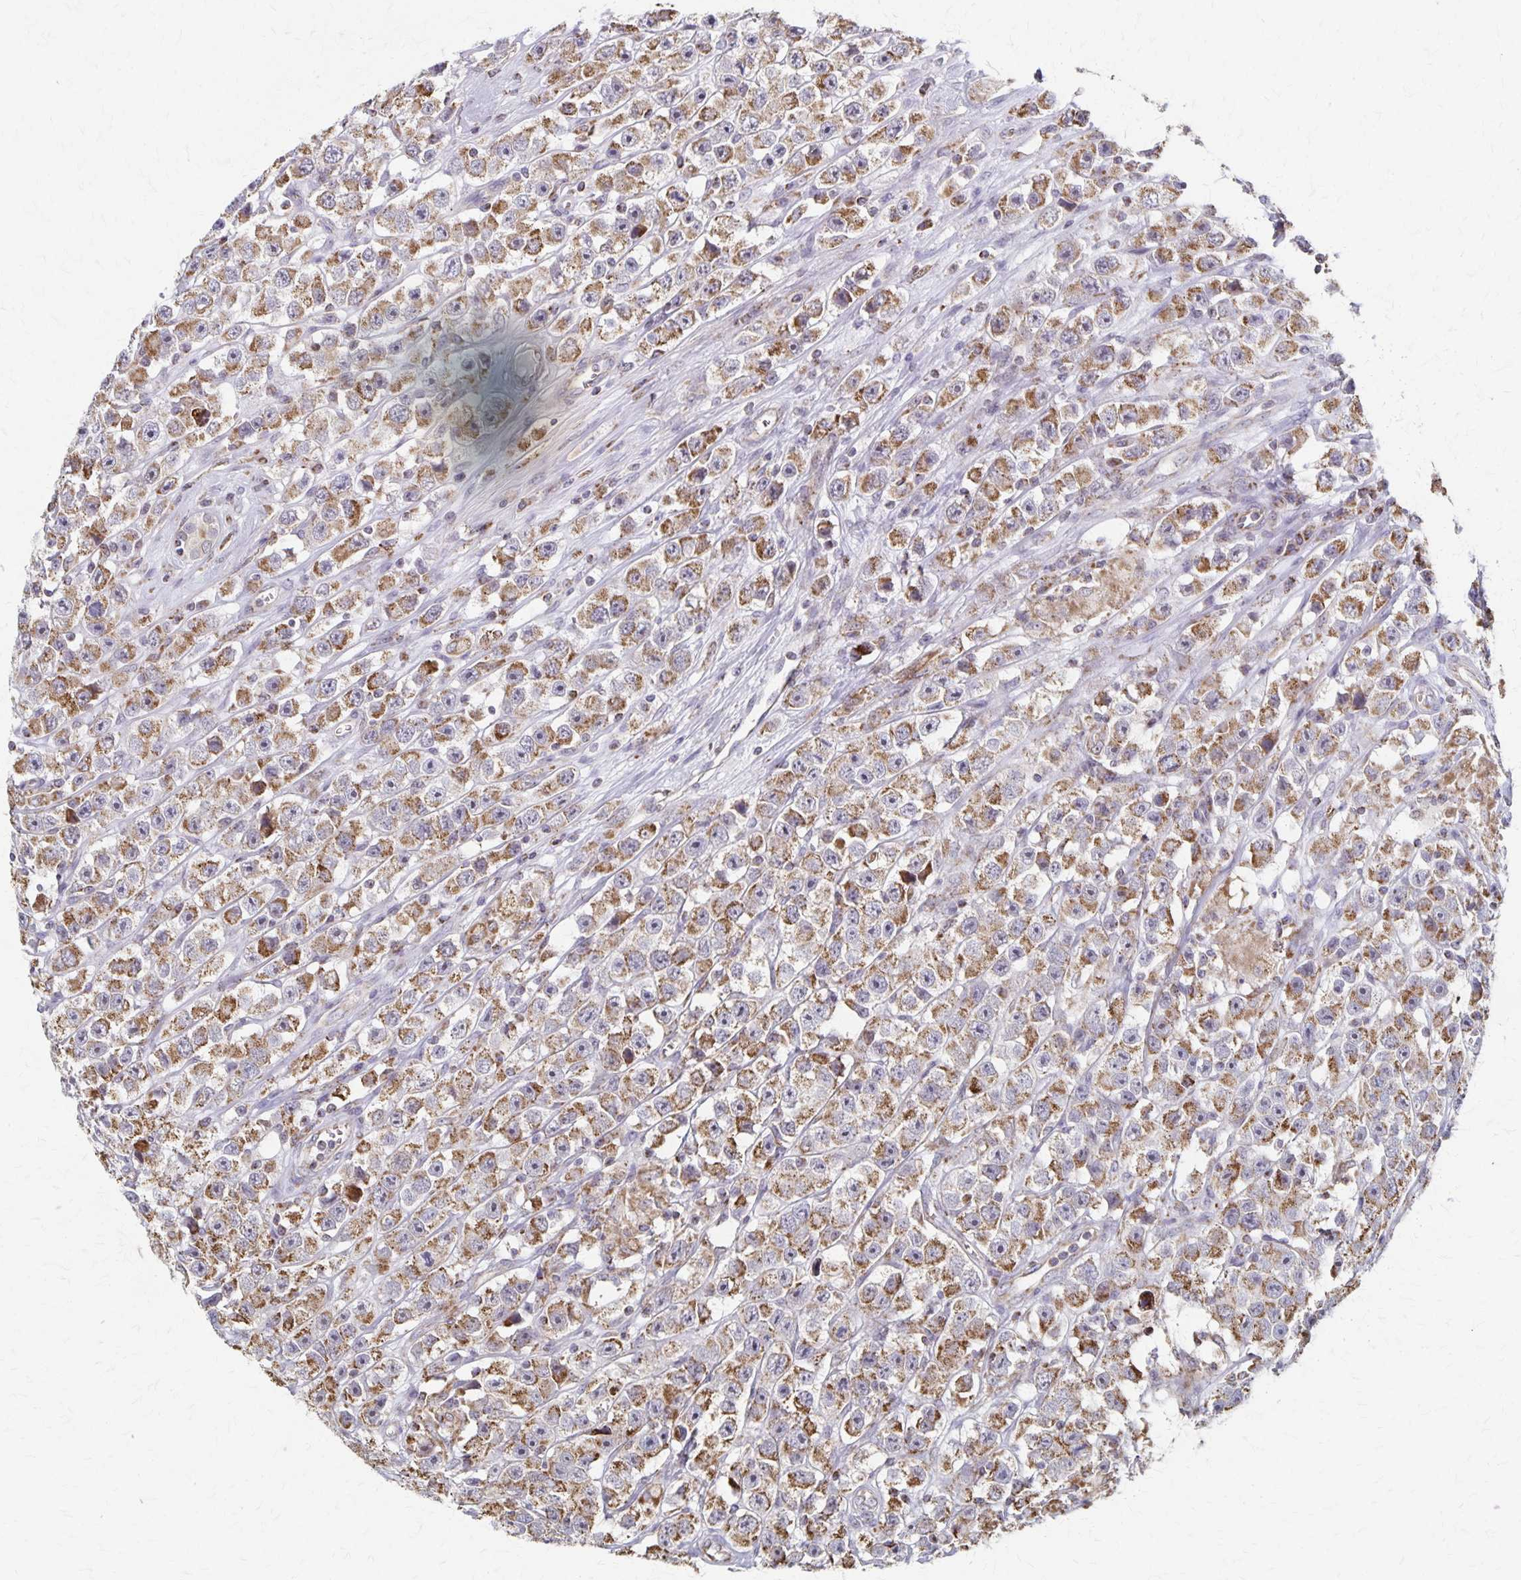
{"staining": {"intensity": "moderate", "quantity": ">75%", "location": "cytoplasmic/membranous"}, "tissue": "testis cancer", "cell_type": "Tumor cells", "image_type": "cancer", "snomed": [{"axis": "morphology", "description": "Seminoma, NOS"}, {"axis": "topography", "description": "Testis"}], "caption": "IHC staining of seminoma (testis), which exhibits medium levels of moderate cytoplasmic/membranous staining in approximately >75% of tumor cells indicating moderate cytoplasmic/membranous protein staining. The staining was performed using DAB (3,3'-diaminobenzidine) (brown) for protein detection and nuclei were counterstained in hematoxylin (blue).", "gene": "DYRK4", "patient": {"sex": "male", "age": 45}}